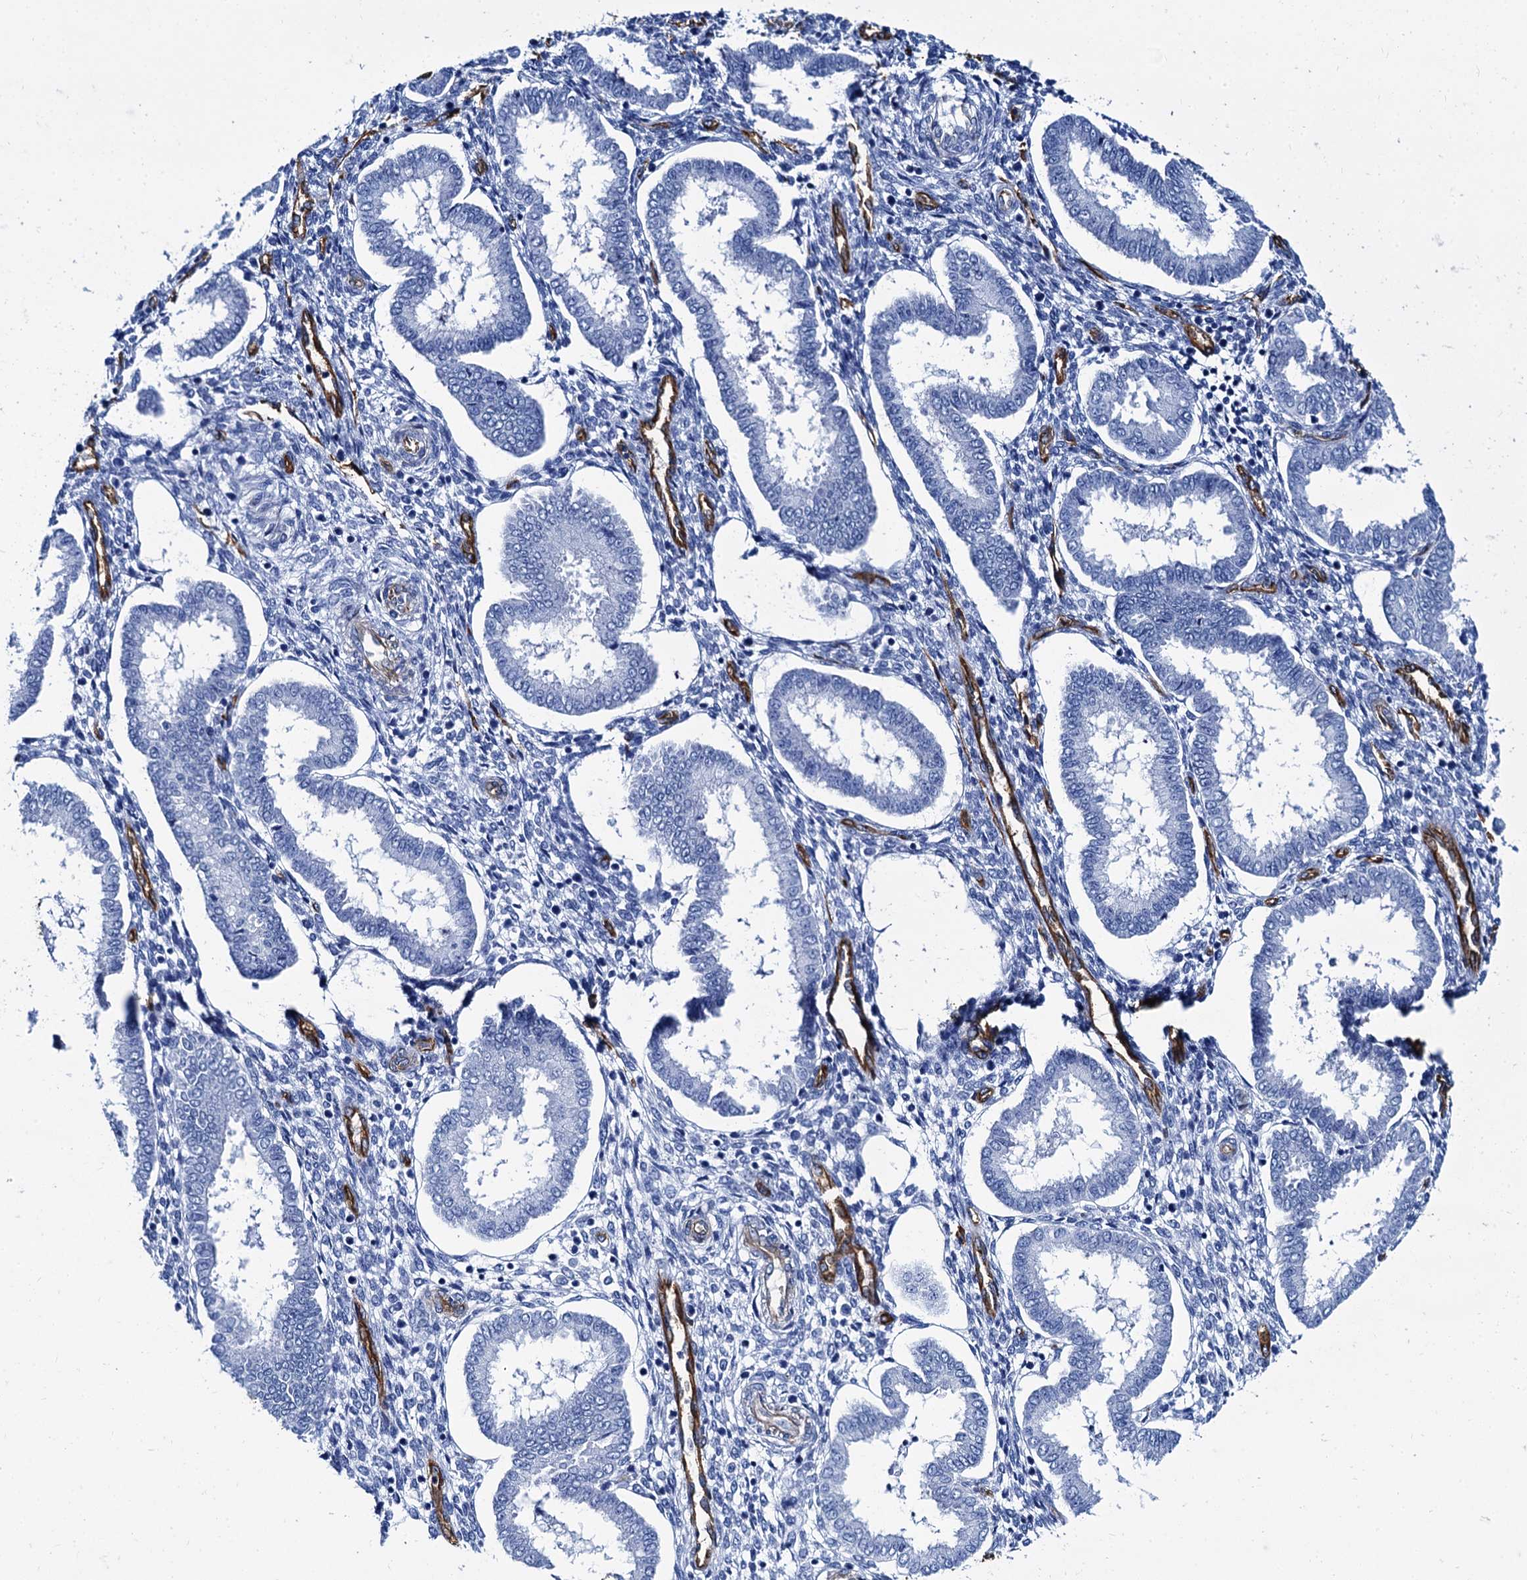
{"staining": {"intensity": "negative", "quantity": "none", "location": "none"}, "tissue": "endometrium", "cell_type": "Cells in endometrial stroma", "image_type": "normal", "snomed": [{"axis": "morphology", "description": "Normal tissue, NOS"}, {"axis": "topography", "description": "Endometrium"}], "caption": "IHC micrograph of benign endometrium stained for a protein (brown), which demonstrates no positivity in cells in endometrial stroma. Brightfield microscopy of immunohistochemistry (IHC) stained with DAB (3,3'-diaminobenzidine) (brown) and hematoxylin (blue), captured at high magnification.", "gene": "CAVIN2", "patient": {"sex": "female", "age": 24}}